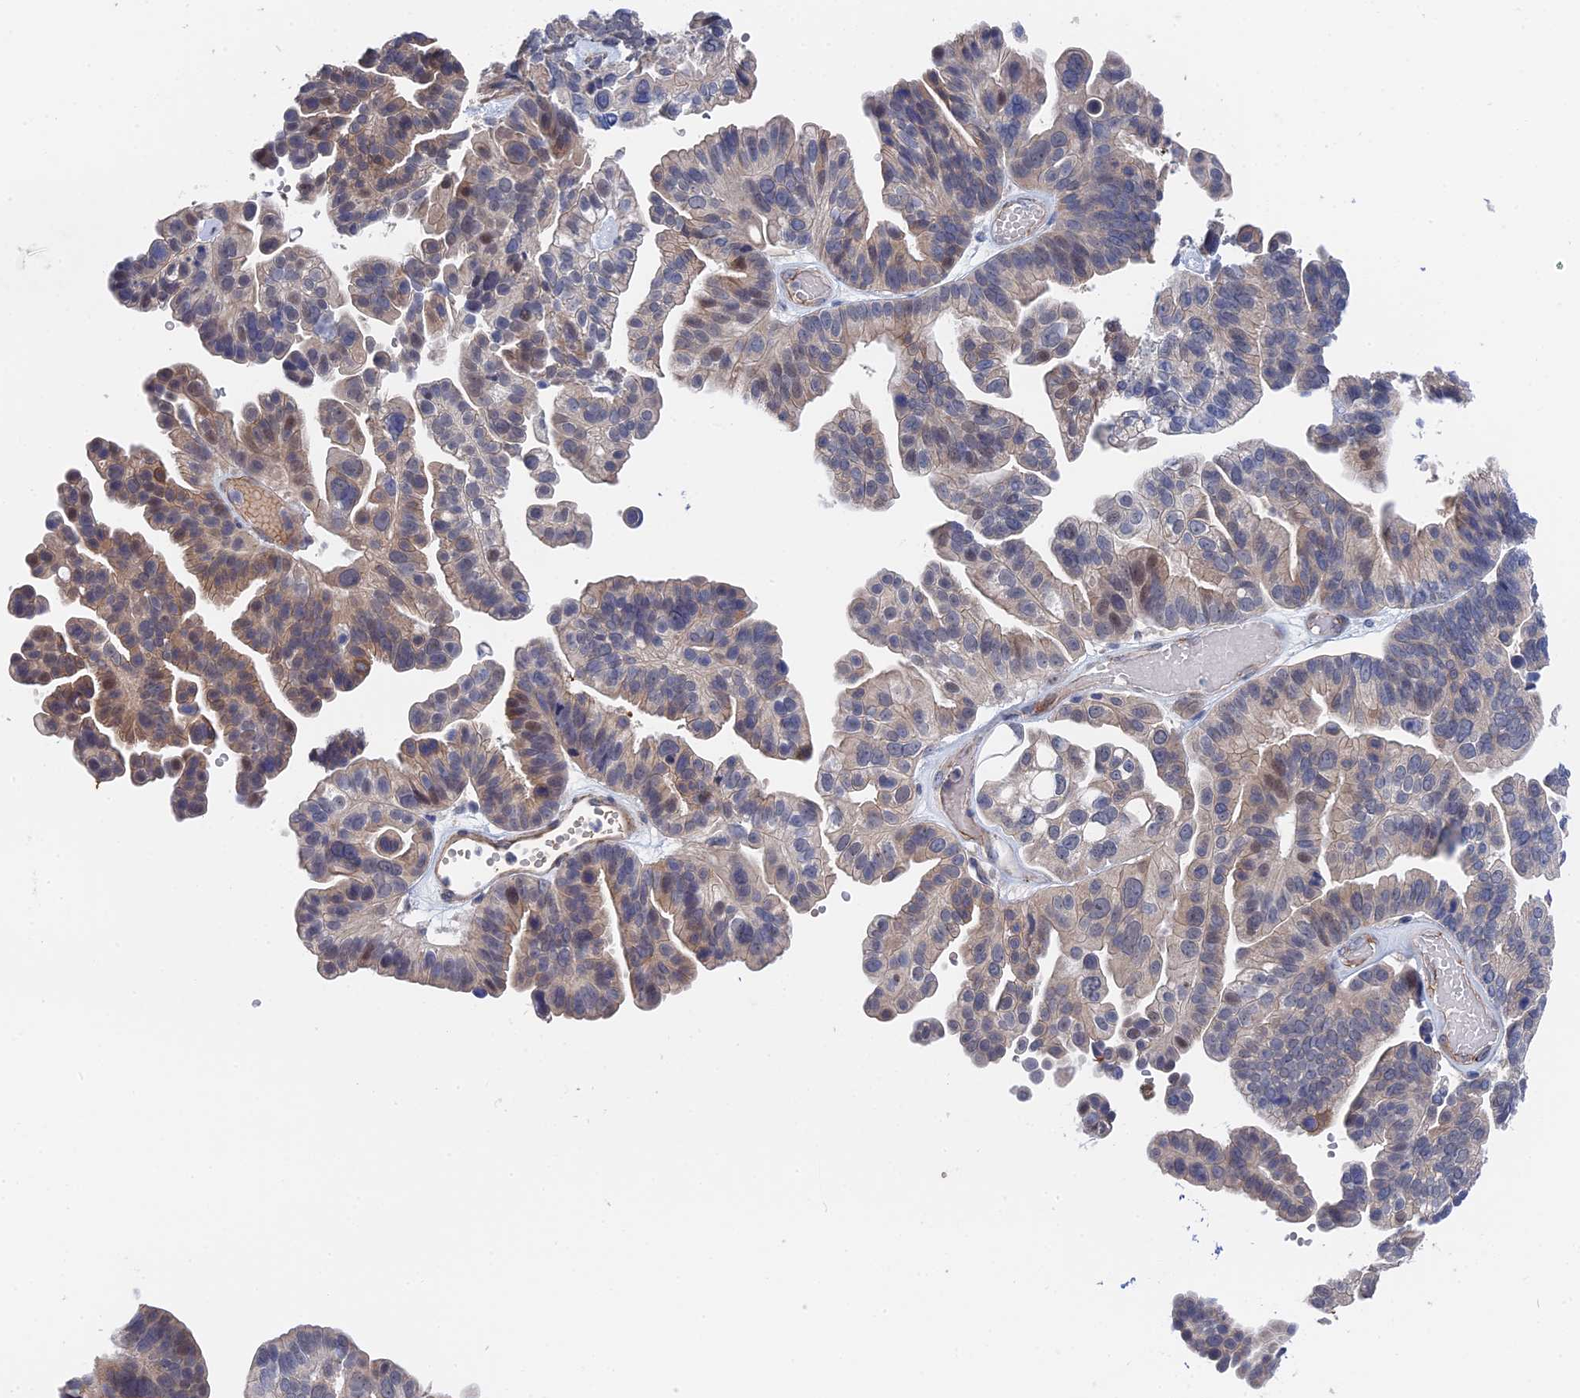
{"staining": {"intensity": "weak", "quantity": "25%-75%", "location": "cytoplasmic/membranous,nuclear"}, "tissue": "ovarian cancer", "cell_type": "Tumor cells", "image_type": "cancer", "snomed": [{"axis": "morphology", "description": "Cystadenocarcinoma, serous, NOS"}, {"axis": "topography", "description": "Ovary"}], "caption": "DAB (3,3'-diaminobenzidine) immunohistochemical staining of ovarian cancer reveals weak cytoplasmic/membranous and nuclear protein positivity in approximately 25%-75% of tumor cells.", "gene": "MTHFSD", "patient": {"sex": "female", "age": 56}}